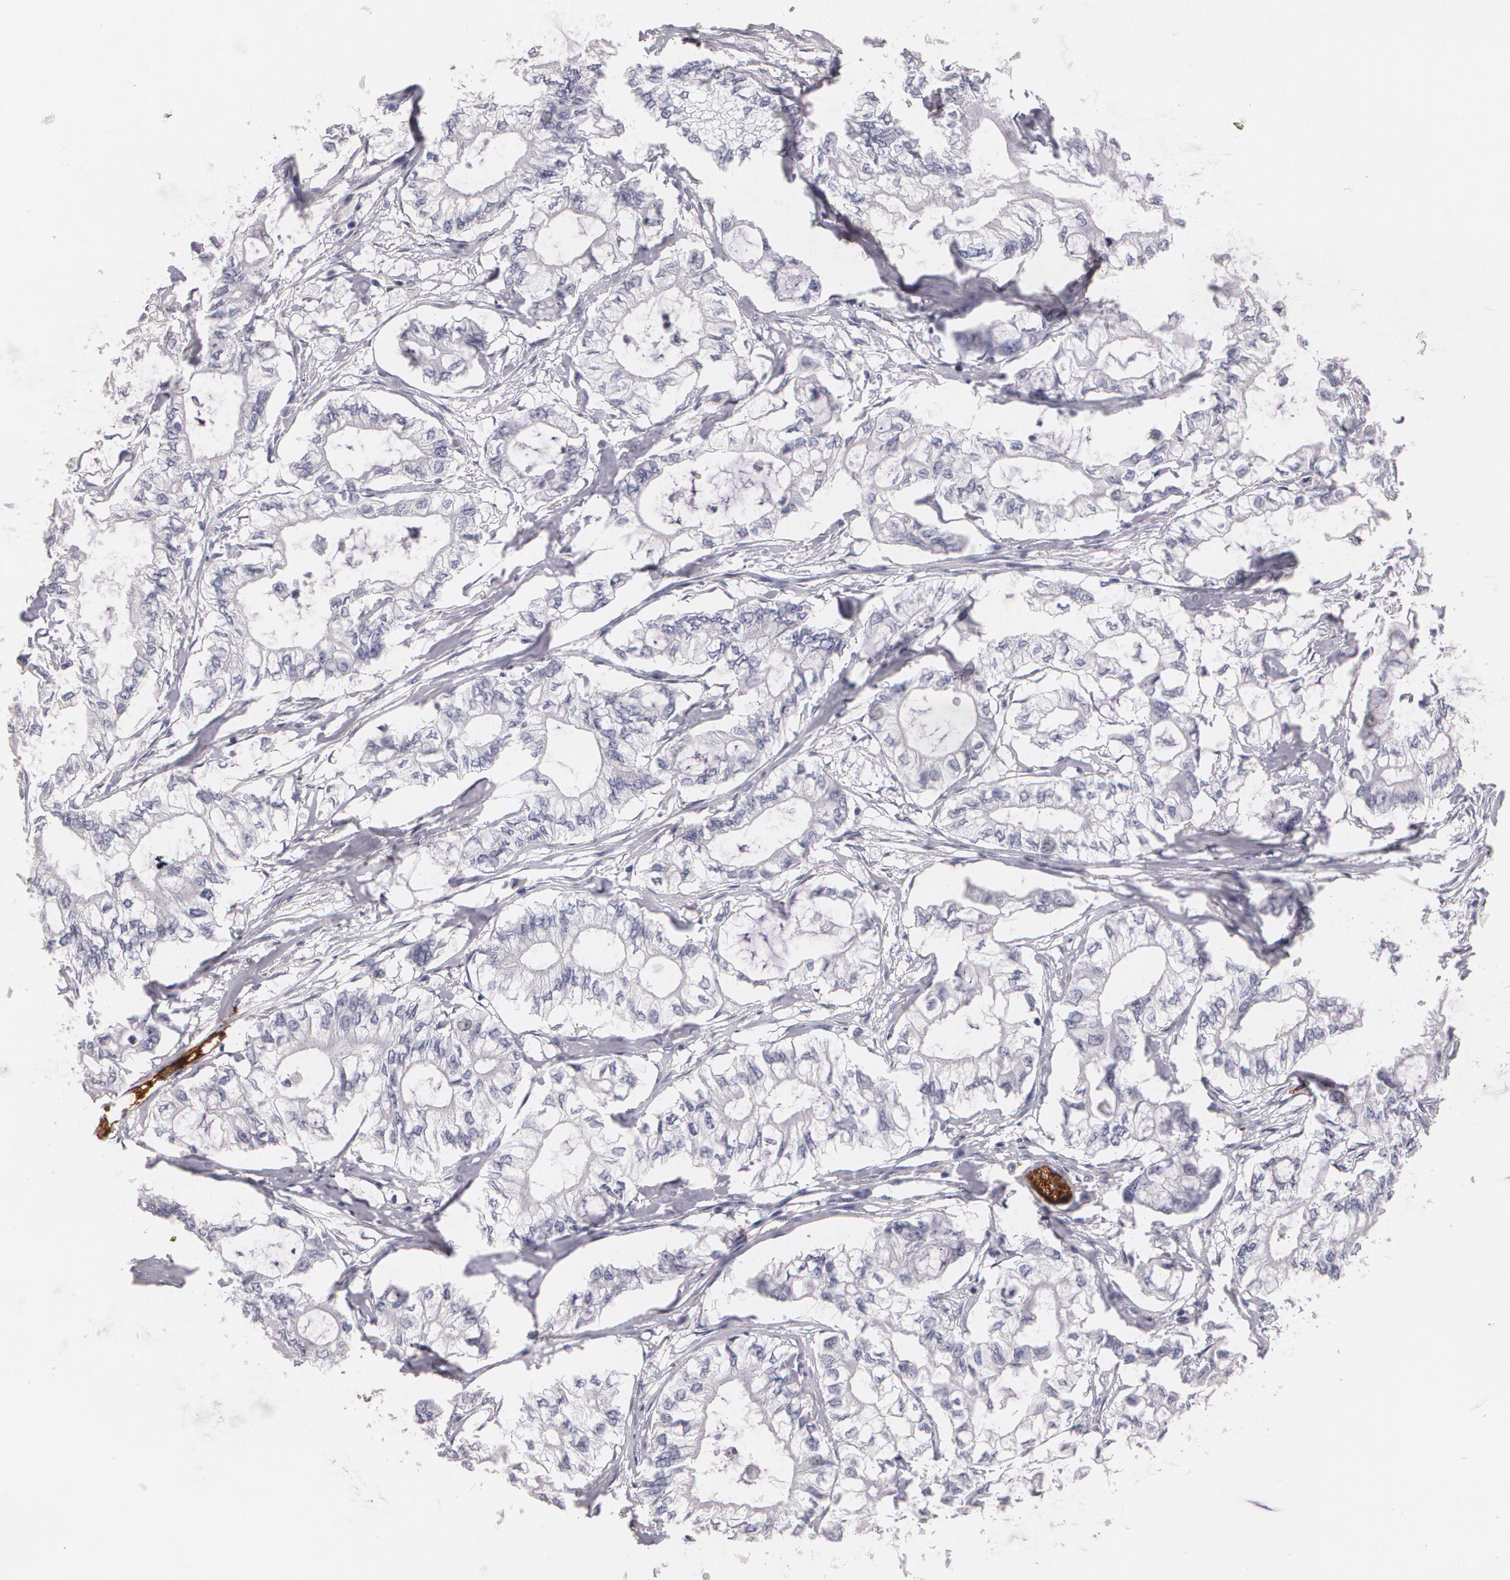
{"staining": {"intensity": "negative", "quantity": "none", "location": "none"}, "tissue": "pancreatic cancer", "cell_type": "Tumor cells", "image_type": "cancer", "snomed": [{"axis": "morphology", "description": "Adenocarcinoma, NOS"}, {"axis": "topography", "description": "Pancreas"}], "caption": "Immunohistochemical staining of pancreatic cancer (adenocarcinoma) displays no significant staining in tumor cells. (DAB immunohistochemistry visualized using brightfield microscopy, high magnification).", "gene": "NGFR", "patient": {"sex": "male", "age": 79}}